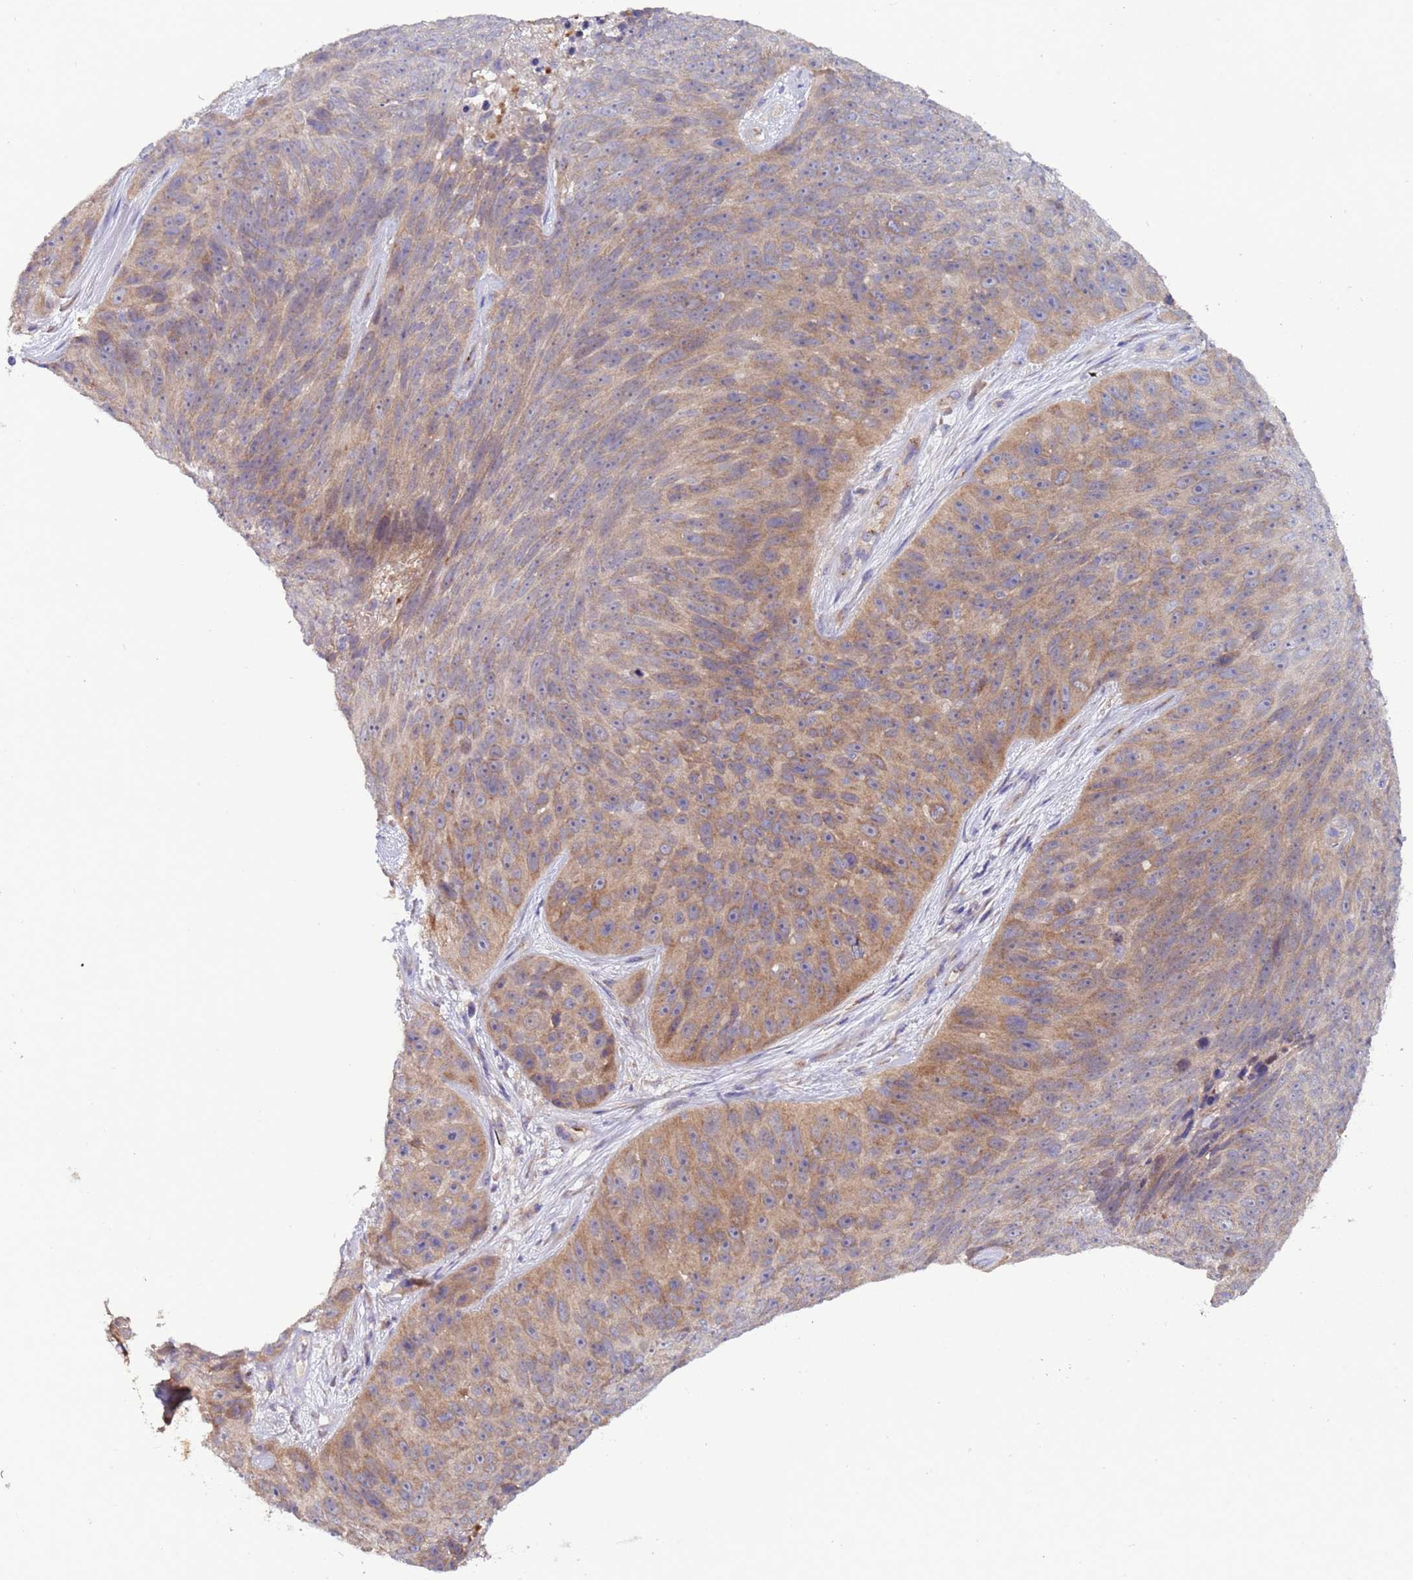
{"staining": {"intensity": "moderate", "quantity": "25%-75%", "location": "cytoplasmic/membranous"}, "tissue": "skin cancer", "cell_type": "Tumor cells", "image_type": "cancer", "snomed": [{"axis": "morphology", "description": "Squamous cell carcinoma, NOS"}, {"axis": "topography", "description": "Skin"}], "caption": "This is an image of immunohistochemistry (IHC) staining of skin cancer (squamous cell carcinoma), which shows moderate expression in the cytoplasmic/membranous of tumor cells.", "gene": "ZNF248", "patient": {"sex": "female", "age": 87}}